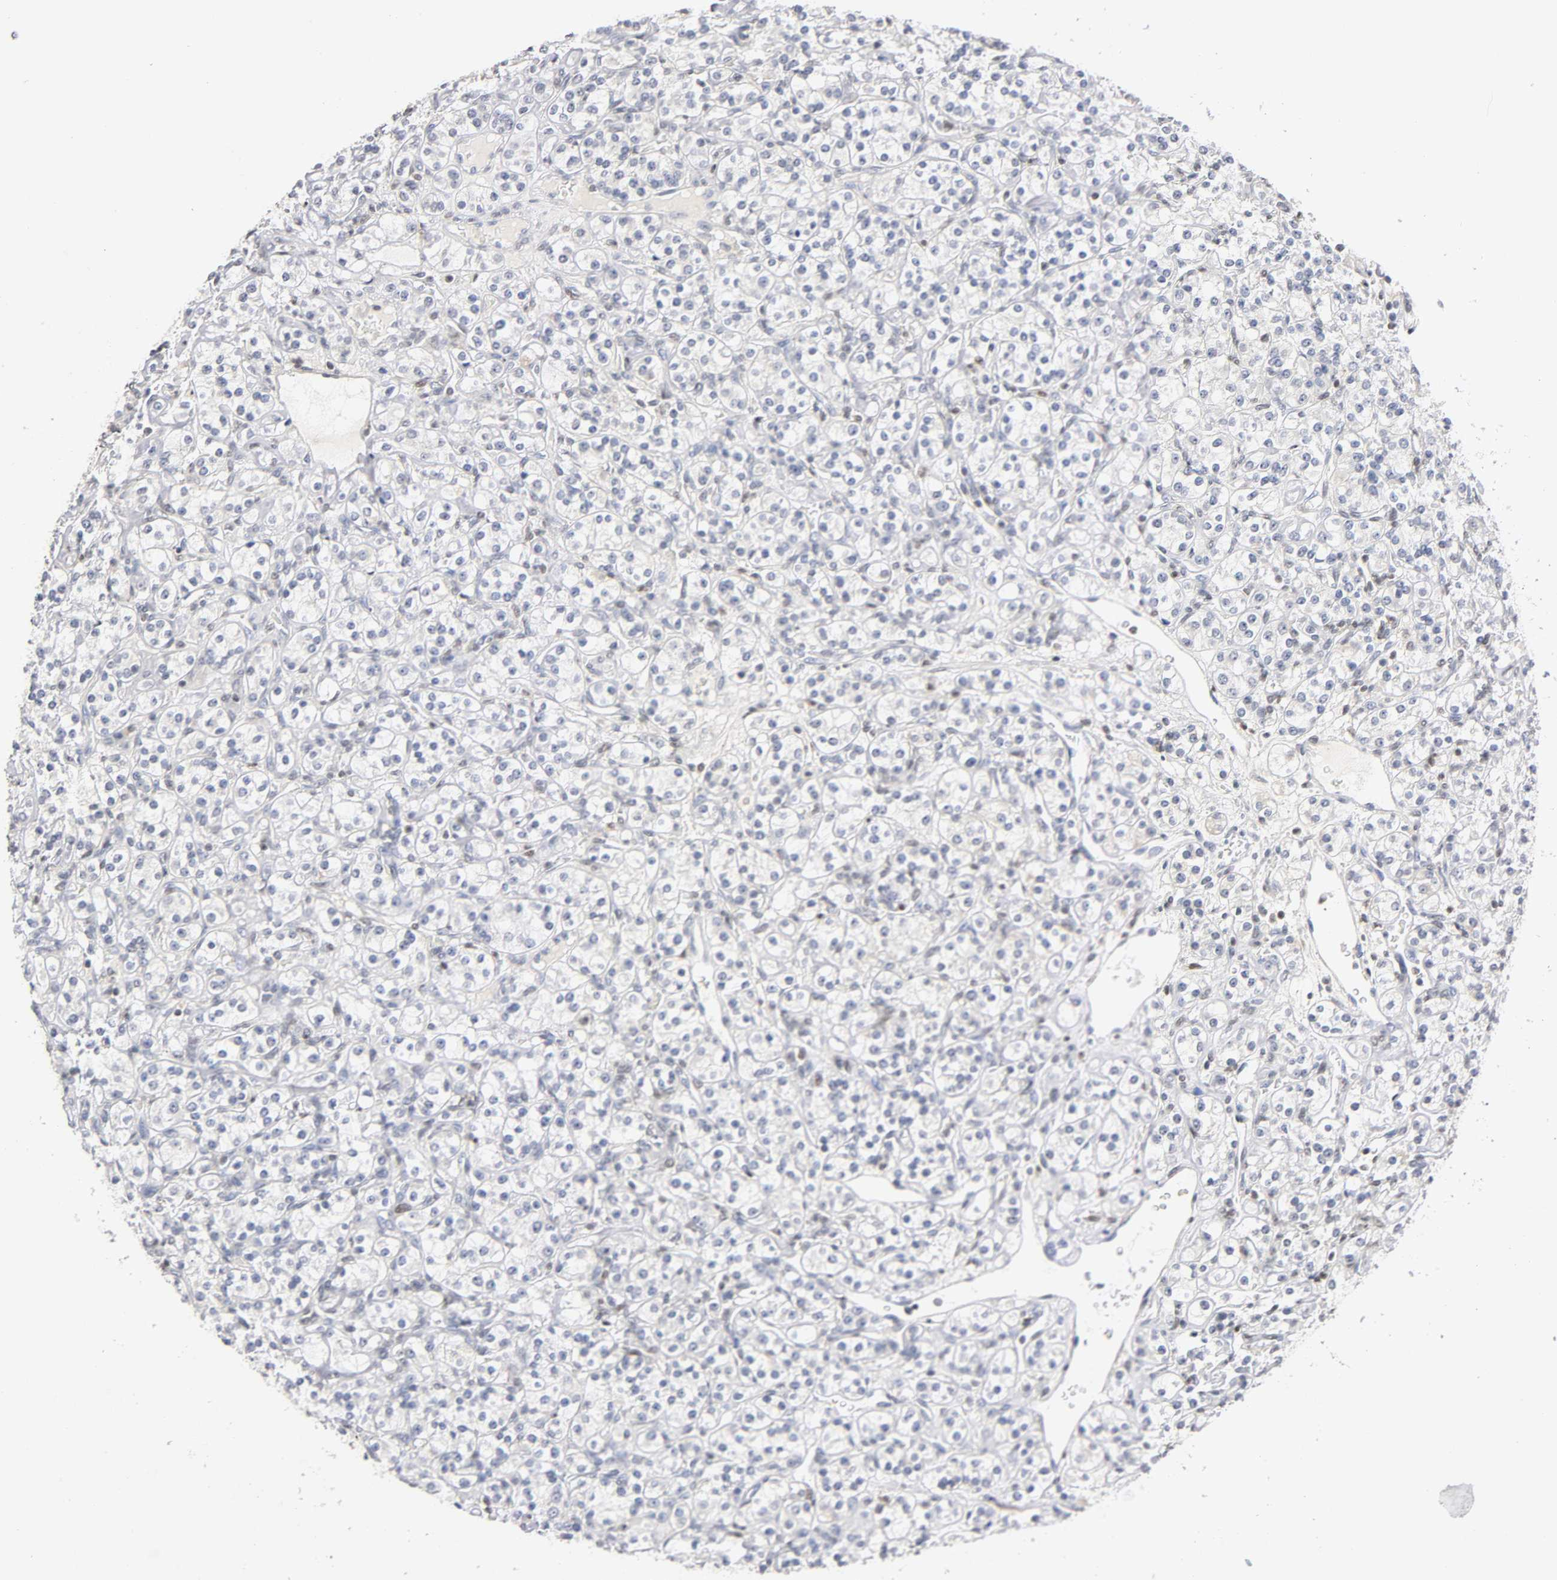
{"staining": {"intensity": "weak", "quantity": "<25%", "location": "nuclear"}, "tissue": "renal cancer", "cell_type": "Tumor cells", "image_type": "cancer", "snomed": [{"axis": "morphology", "description": "Adenocarcinoma, NOS"}, {"axis": "topography", "description": "Kidney"}], "caption": "Immunohistochemistry (IHC) photomicrograph of neoplastic tissue: renal cancer (adenocarcinoma) stained with DAB displays no significant protein positivity in tumor cells.", "gene": "RUNX1", "patient": {"sex": "male", "age": 77}}